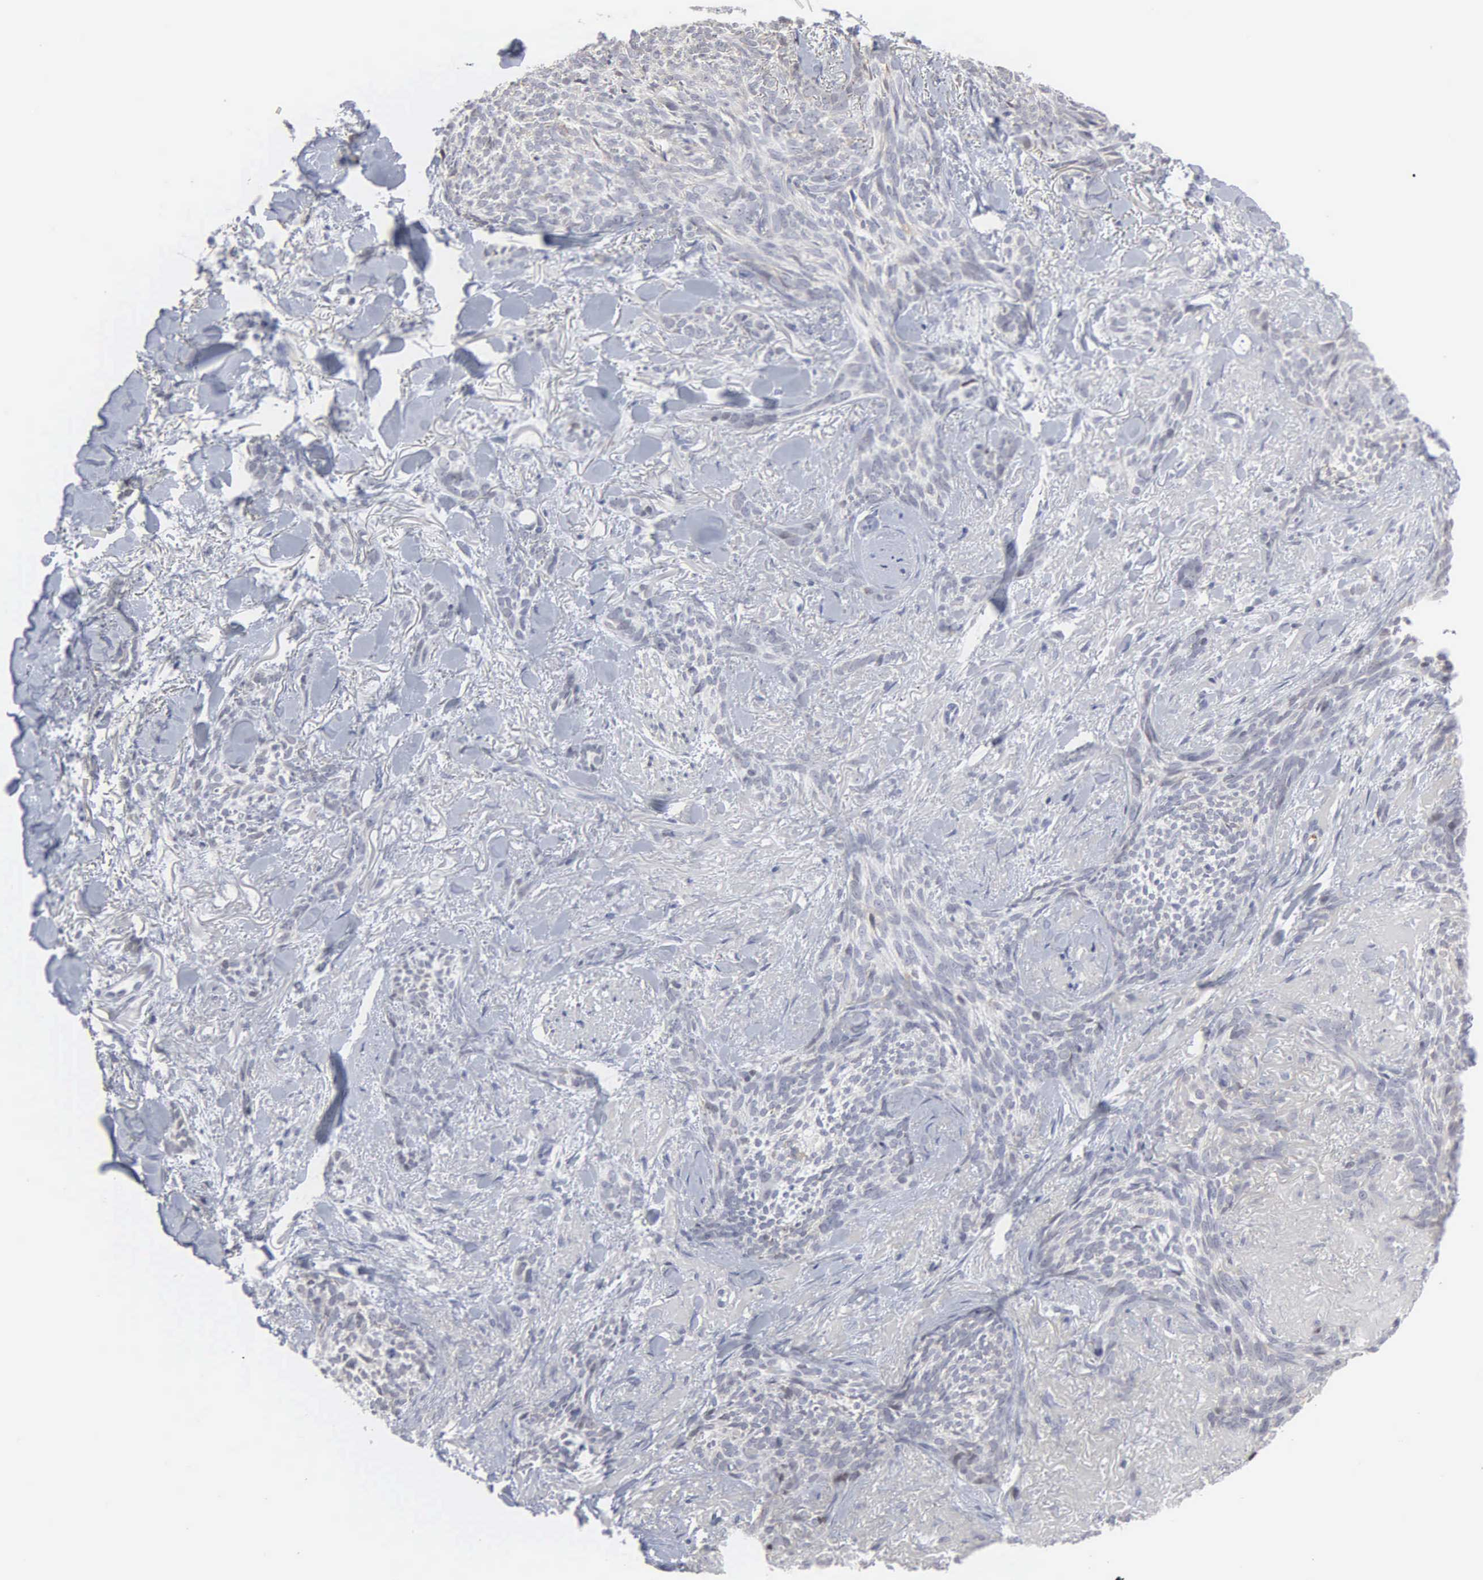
{"staining": {"intensity": "negative", "quantity": "none", "location": "none"}, "tissue": "skin cancer", "cell_type": "Tumor cells", "image_type": "cancer", "snomed": [{"axis": "morphology", "description": "Basal cell carcinoma"}, {"axis": "topography", "description": "Skin"}], "caption": "IHC of skin cancer (basal cell carcinoma) exhibits no expression in tumor cells. (DAB immunohistochemistry visualized using brightfield microscopy, high magnification).", "gene": "SPIN3", "patient": {"sex": "female", "age": 81}}